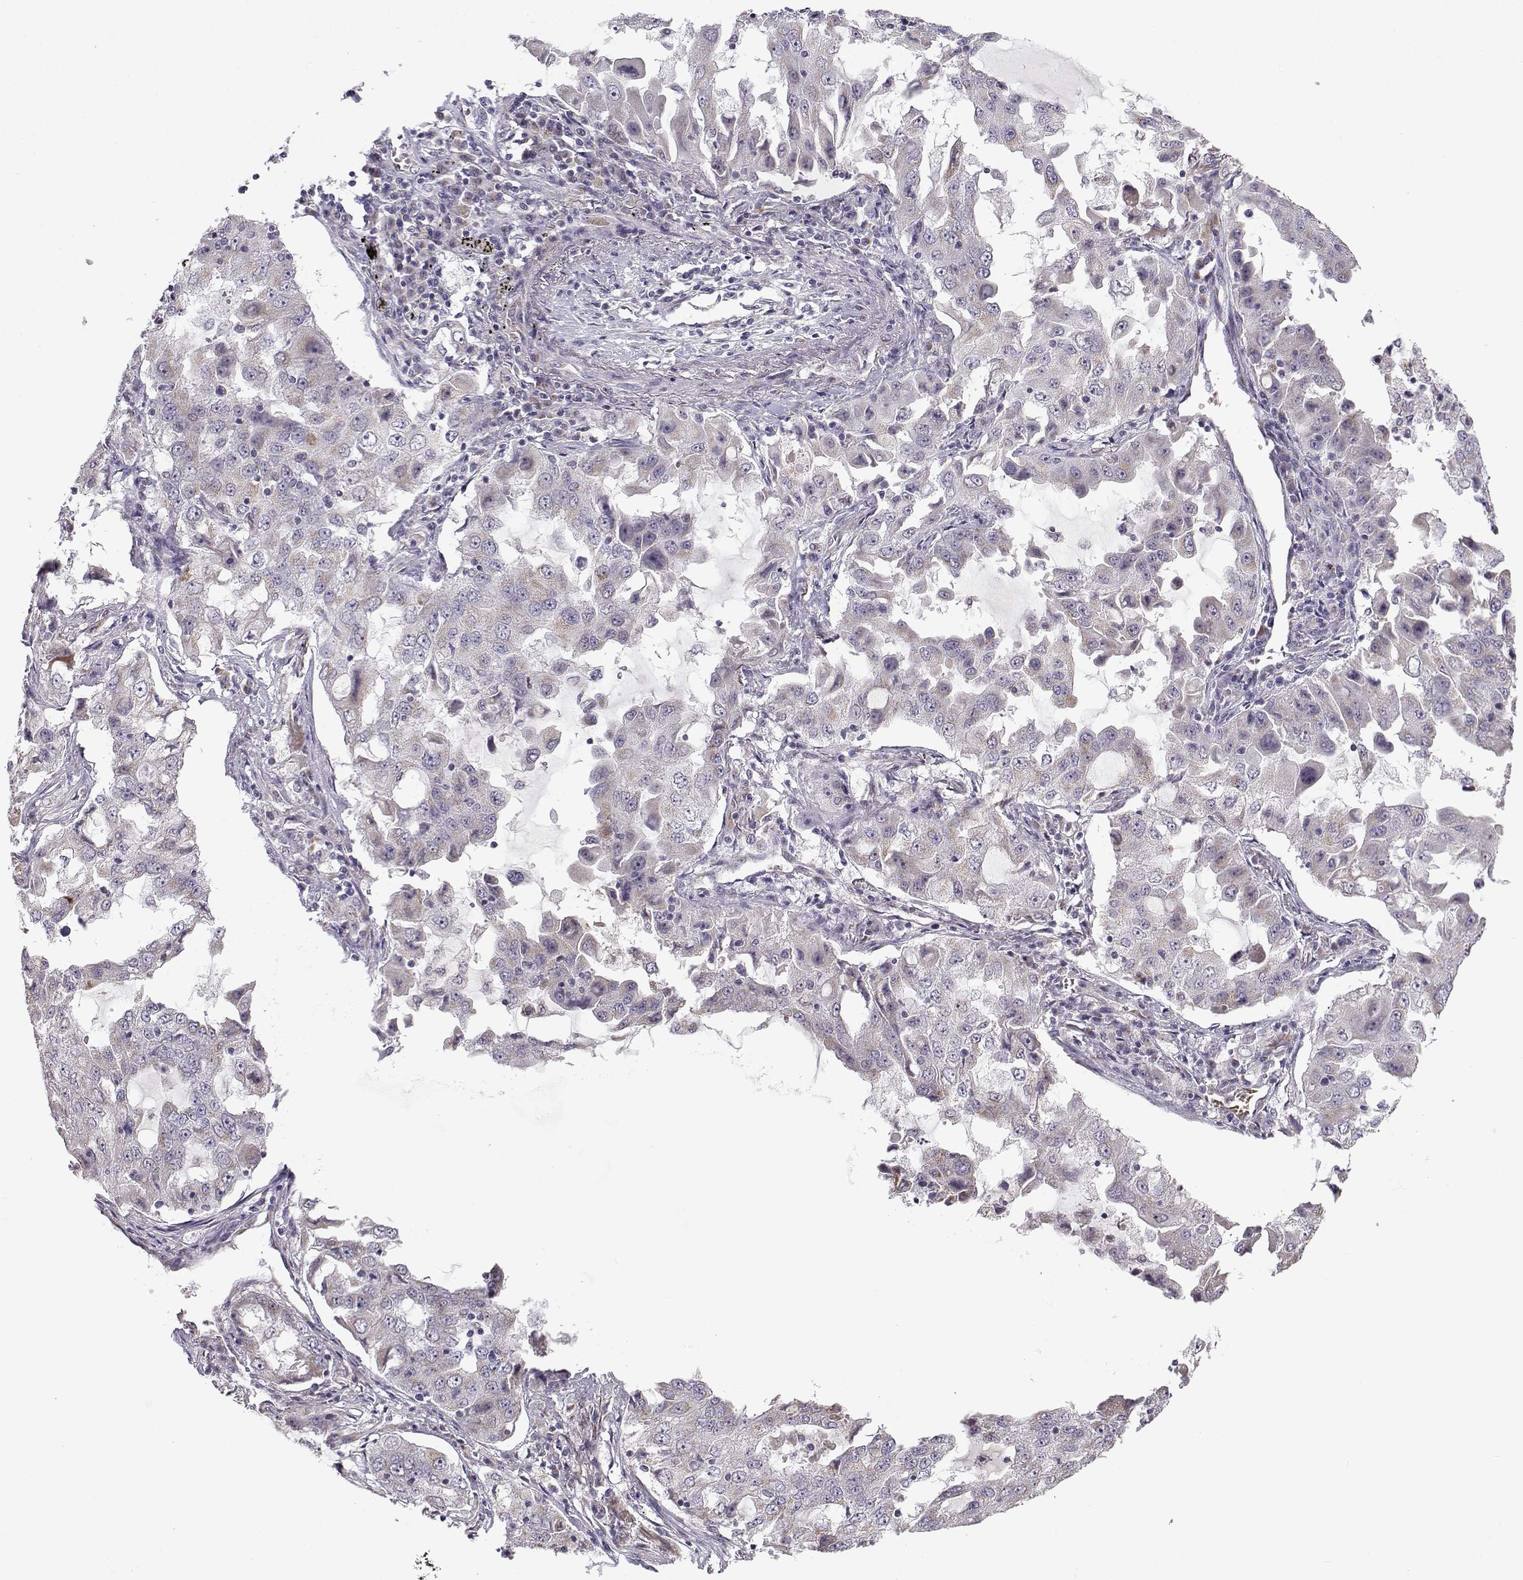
{"staining": {"intensity": "weak", "quantity": "<25%", "location": "cytoplasmic/membranous"}, "tissue": "lung cancer", "cell_type": "Tumor cells", "image_type": "cancer", "snomed": [{"axis": "morphology", "description": "Adenocarcinoma, NOS"}, {"axis": "topography", "description": "Lung"}], "caption": "Image shows no significant protein expression in tumor cells of lung adenocarcinoma.", "gene": "SLC4A5", "patient": {"sex": "female", "age": 61}}